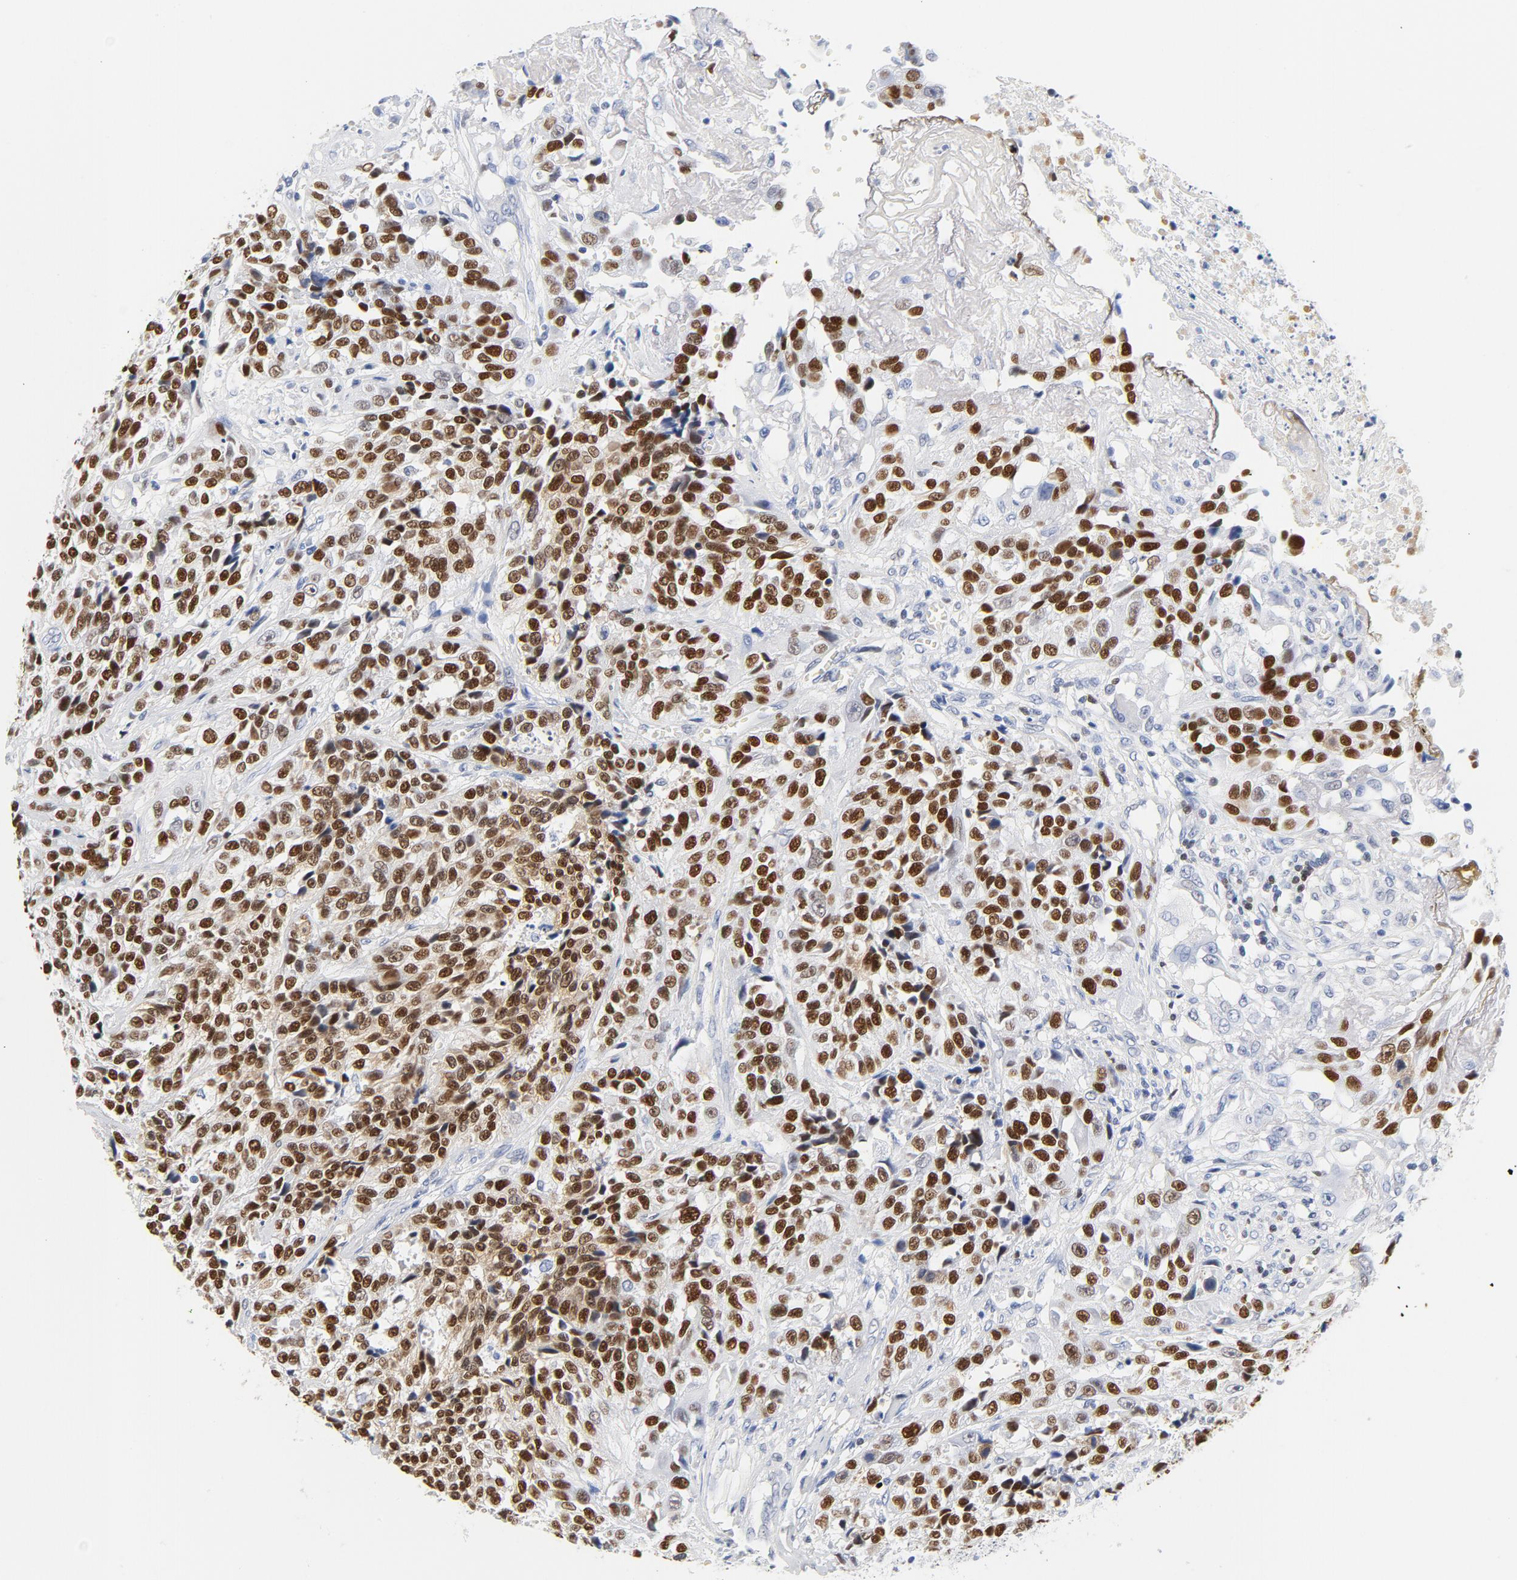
{"staining": {"intensity": "strong", "quantity": ">75%", "location": "nuclear"}, "tissue": "urothelial cancer", "cell_type": "Tumor cells", "image_type": "cancer", "snomed": [{"axis": "morphology", "description": "Urothelial carcinoma, High grade"}, {"axis": "topography", "description": "Urinary bladder"}], "caption": "This is a photomicrograph of IHC staining of urothelial cancer, which shows strong positivity in the nuclear of tumor cells.", "gene": "CDKN1B", "patient": {"sex": "female", "age": 81}}